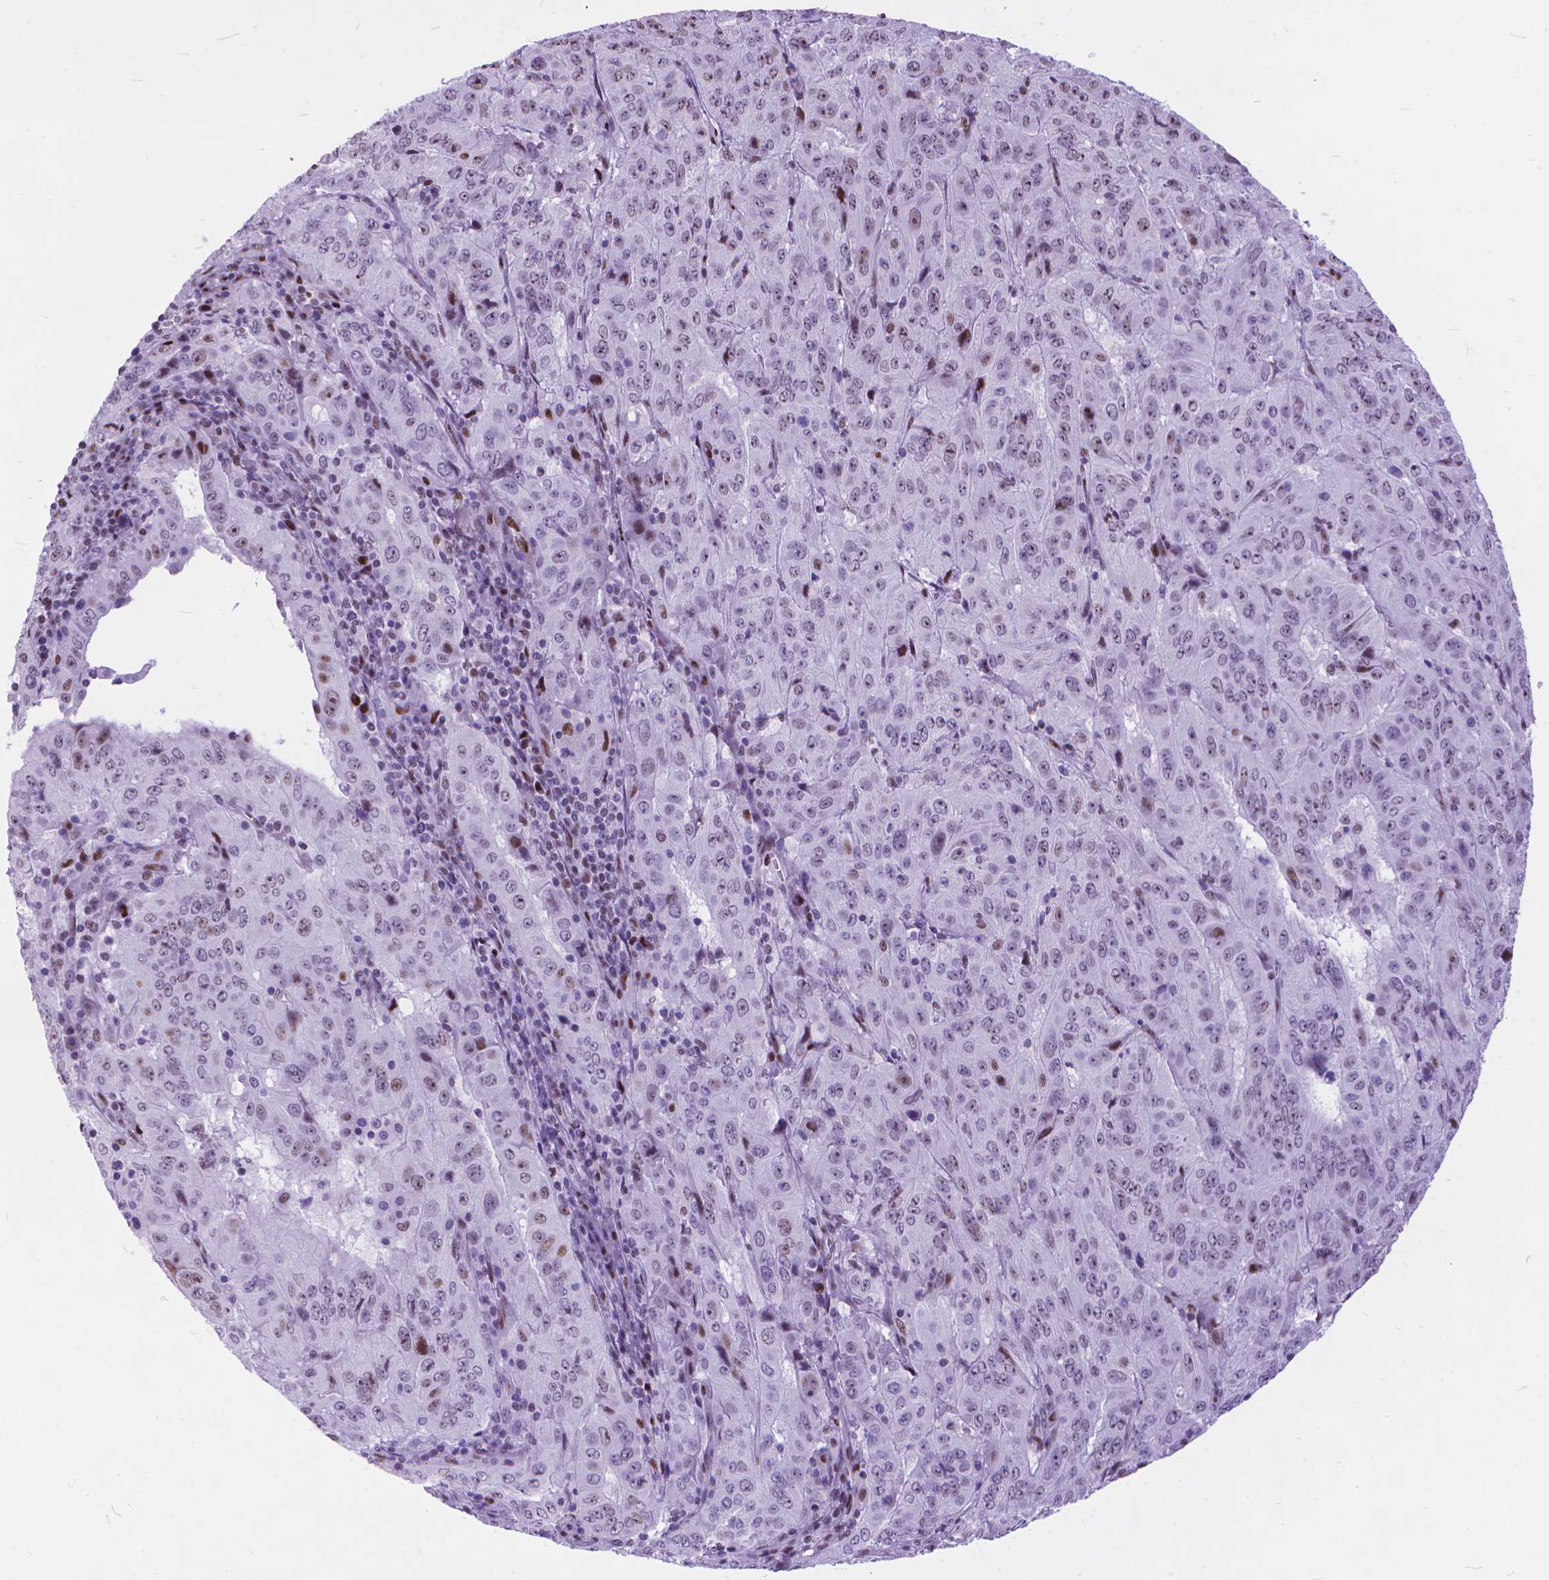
{"staining": {"intensity": "negative", "quantity": "none", "location": "none"}, "tissue": "pancreatic cancer", "cell_type": "Tumor cells", "image_type": "cancer", "snomed": [{"axis": "morphology", "description": "Adenocarcinoma, NOS"}, {"axis": "topography", "description": "Pancreas"}], "caption": "Pancreatic cancer was stained to show a protein in brown. There is no significant expression in tumor cells. Nuclei are stained in blue.", "gene": "POLE4", "patient": {"sex": "male", "age": 63}}